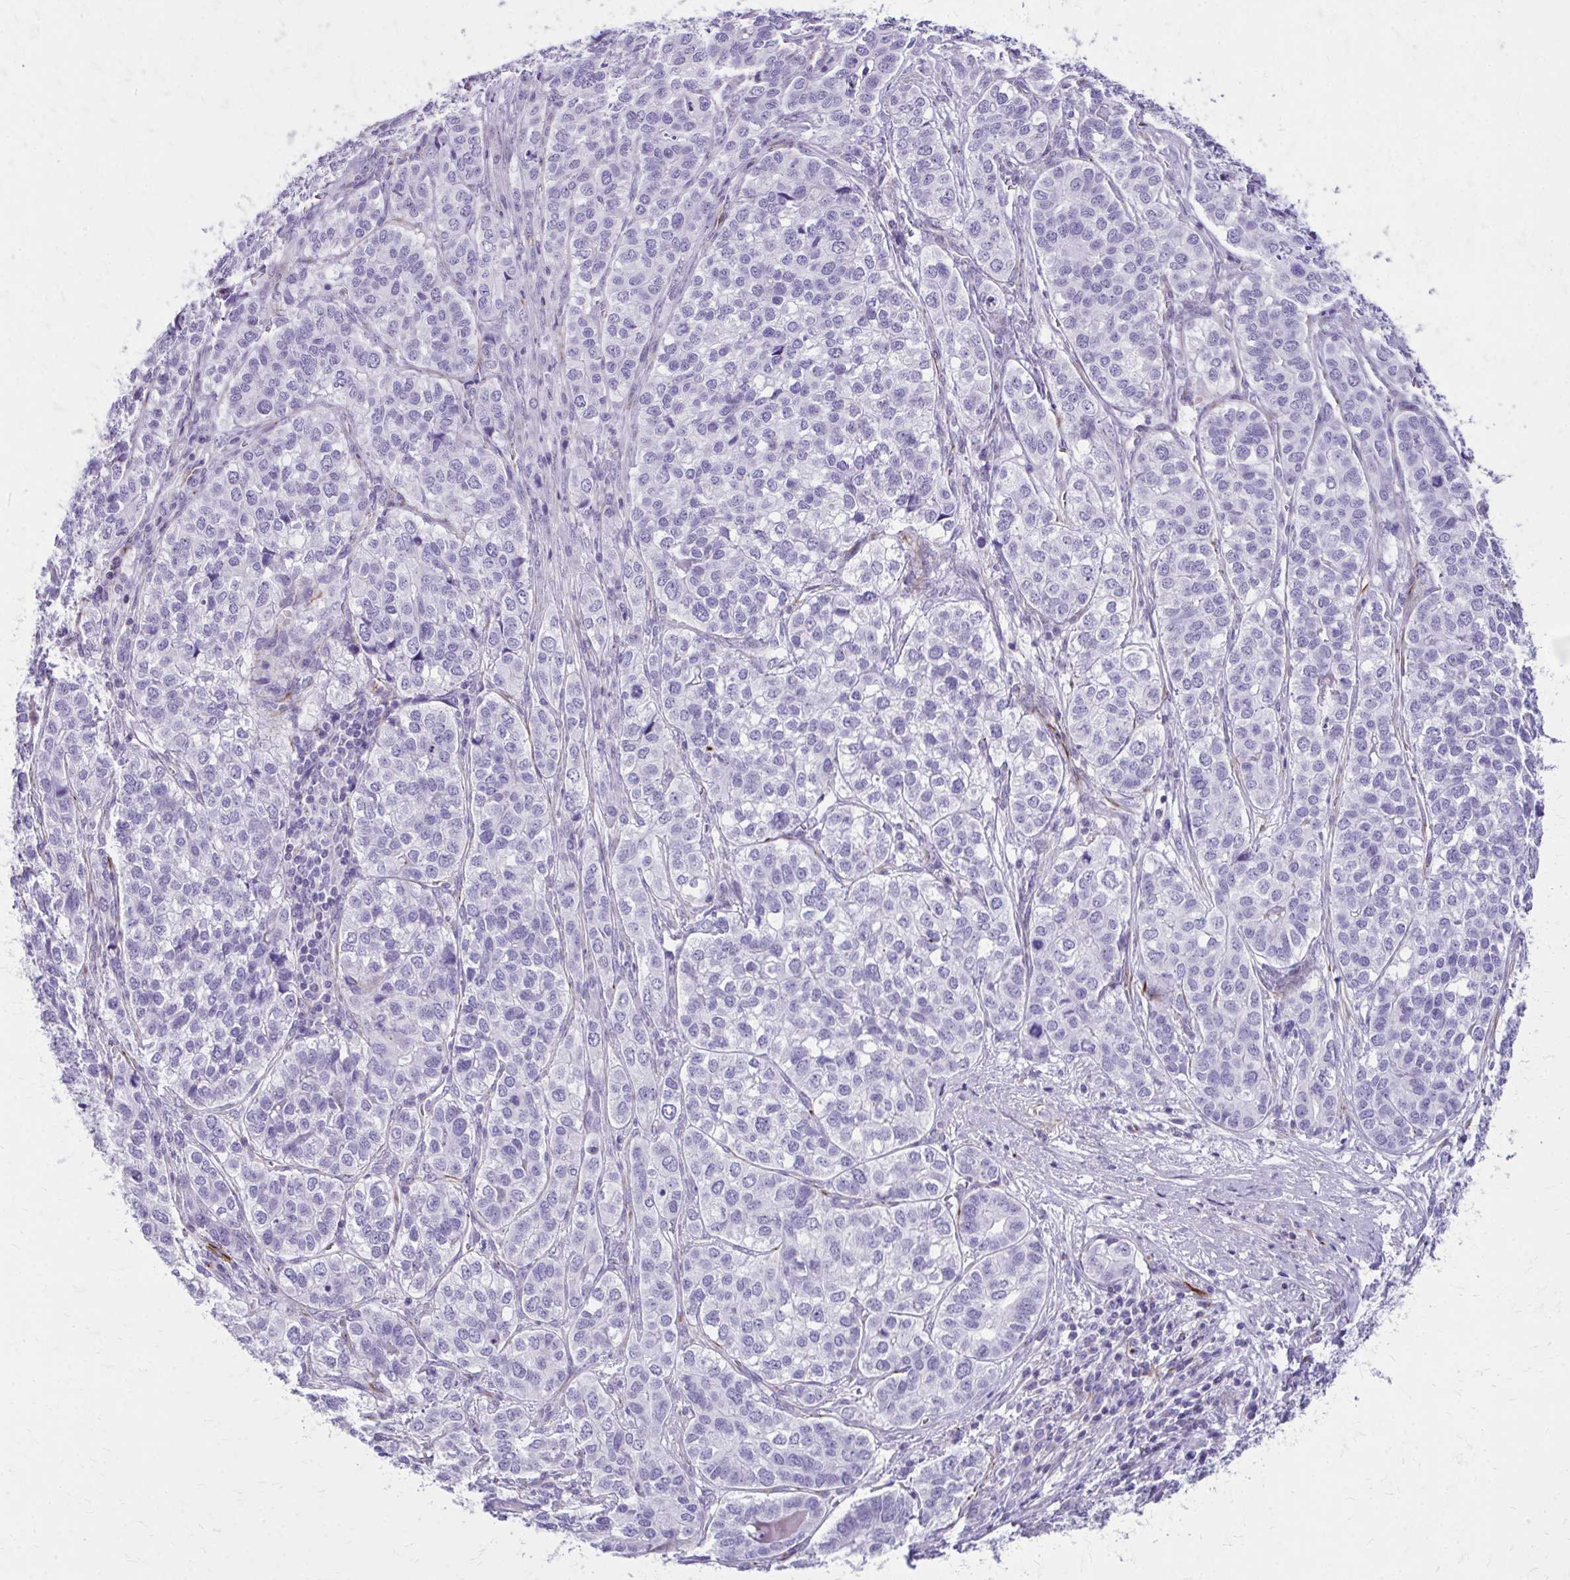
{"staining": {"intensity": "negative", "quantity": "none", "location": "none"}, "tissue": "liver cancer", "cell_type": "Tumor cells", "image_type": "cancer", "snomed": [{"axis": "morphology", "description": "Cholangiocarcinoma"}, {"axis": "topography", "description": "Liver"}], "caption": "Immunohistochemistry histopathology image of cholangiocarcinoma (liver) stained for a protein (brown), which shows no staining in tumor cells.", "gene": "TRIM6", "patient": {"sex": "male", "age": 56}}